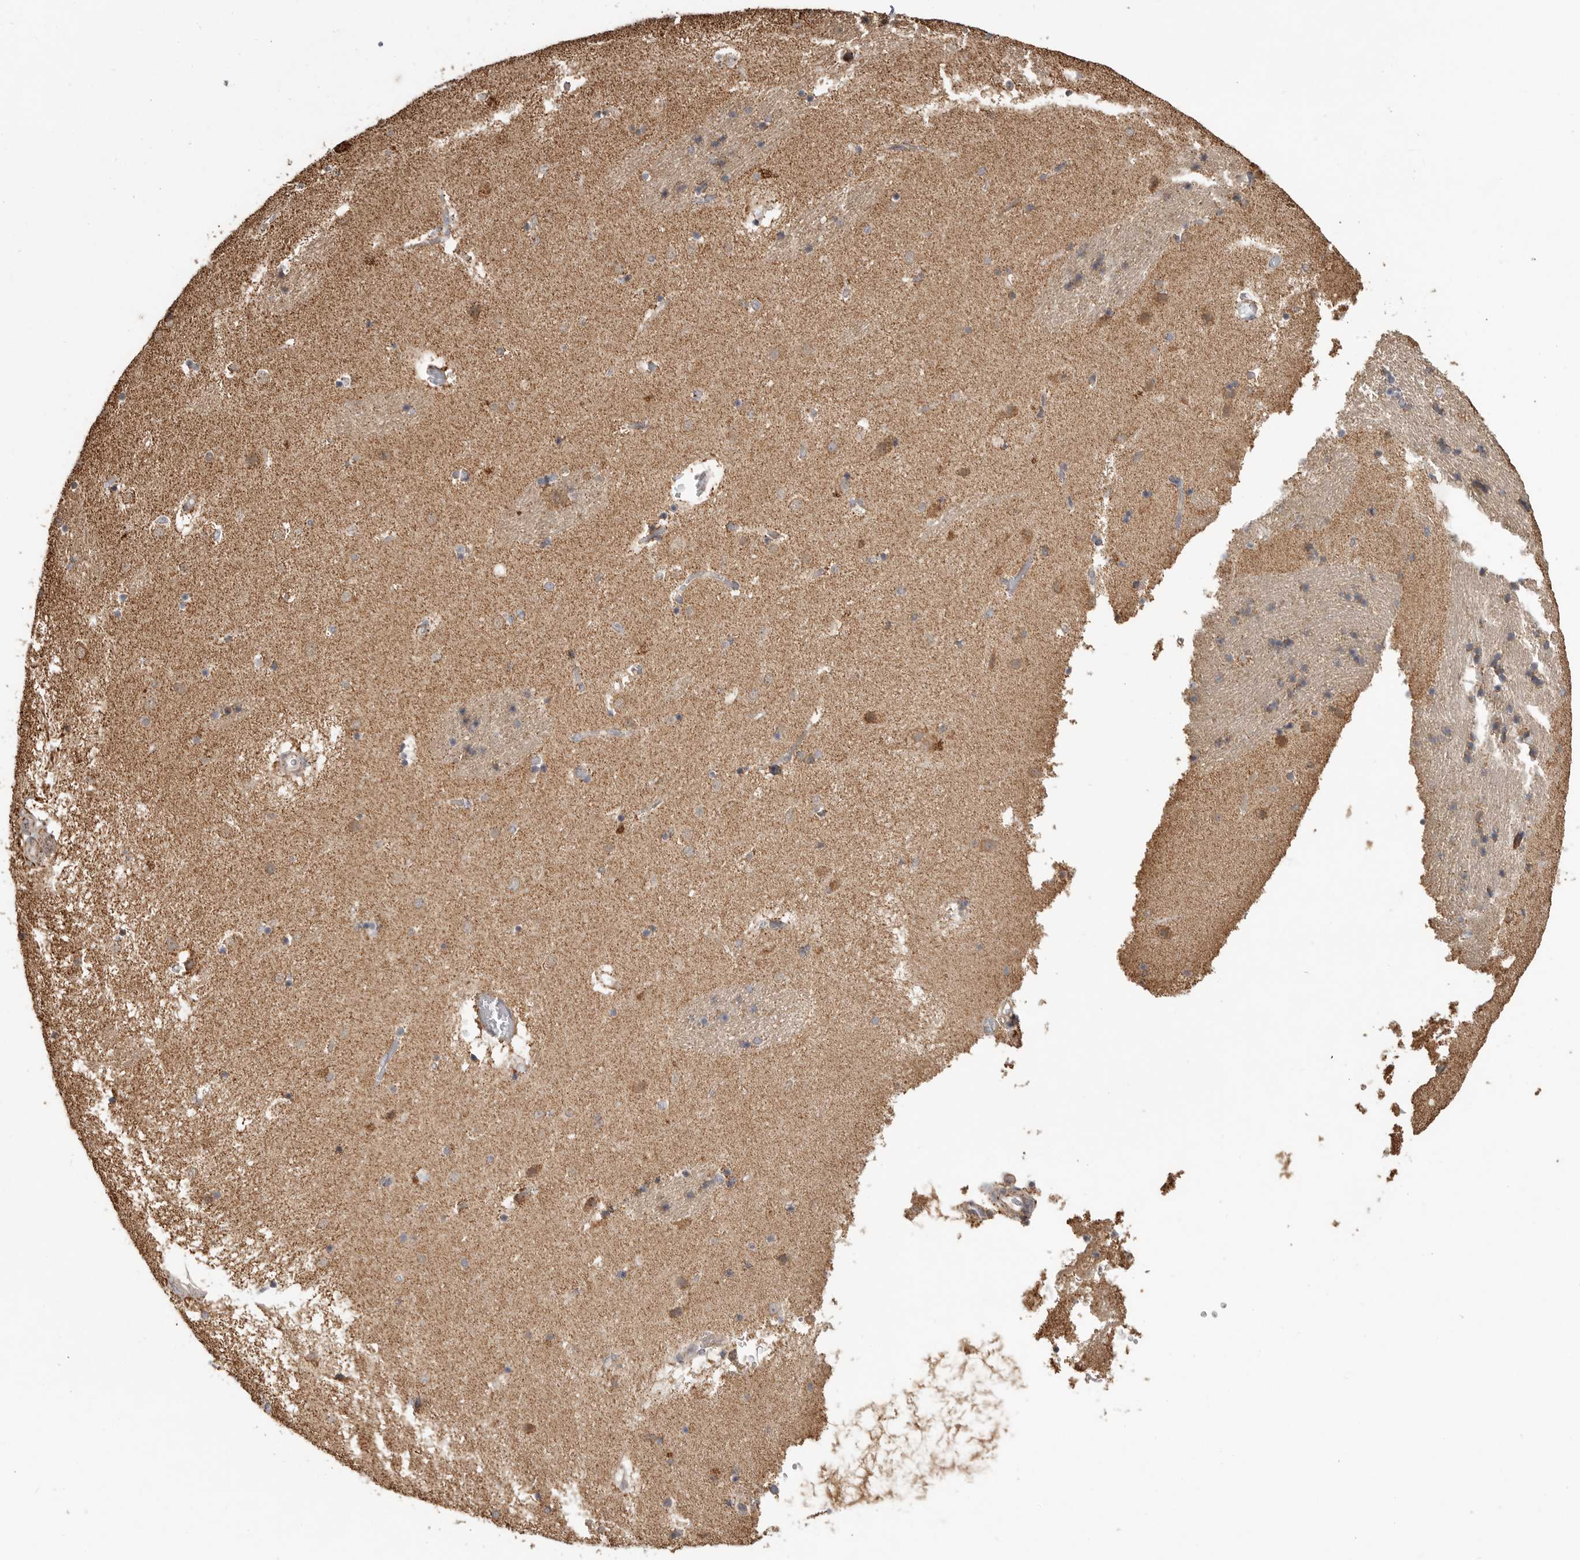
{"staining": {"intensity": "moderate", "quantity": "<25%", "location": "cytoplasmic/membranous"}, "tissue": "caudate", "cell_type": "Glial cells", "image_type": "normal", "snomed": [{"axis": "morphology", "description": "Normal tissue, NOS"}, {"axis": "topography", "description": "Lateral ventricle wall"}], "caption": "Immunohistochemistry (DAB) staining of unremarkable human caudate reveals moderate cytoplasmic/membranous protein expression in approximately <25% of glial cells. The staining was performed using DAB, with brown indicating positive protein expression. Nuclei are stained blue with hematoxylin.", "gene": "GCNT2", "patient": {"sex": "male", "age": 70}}